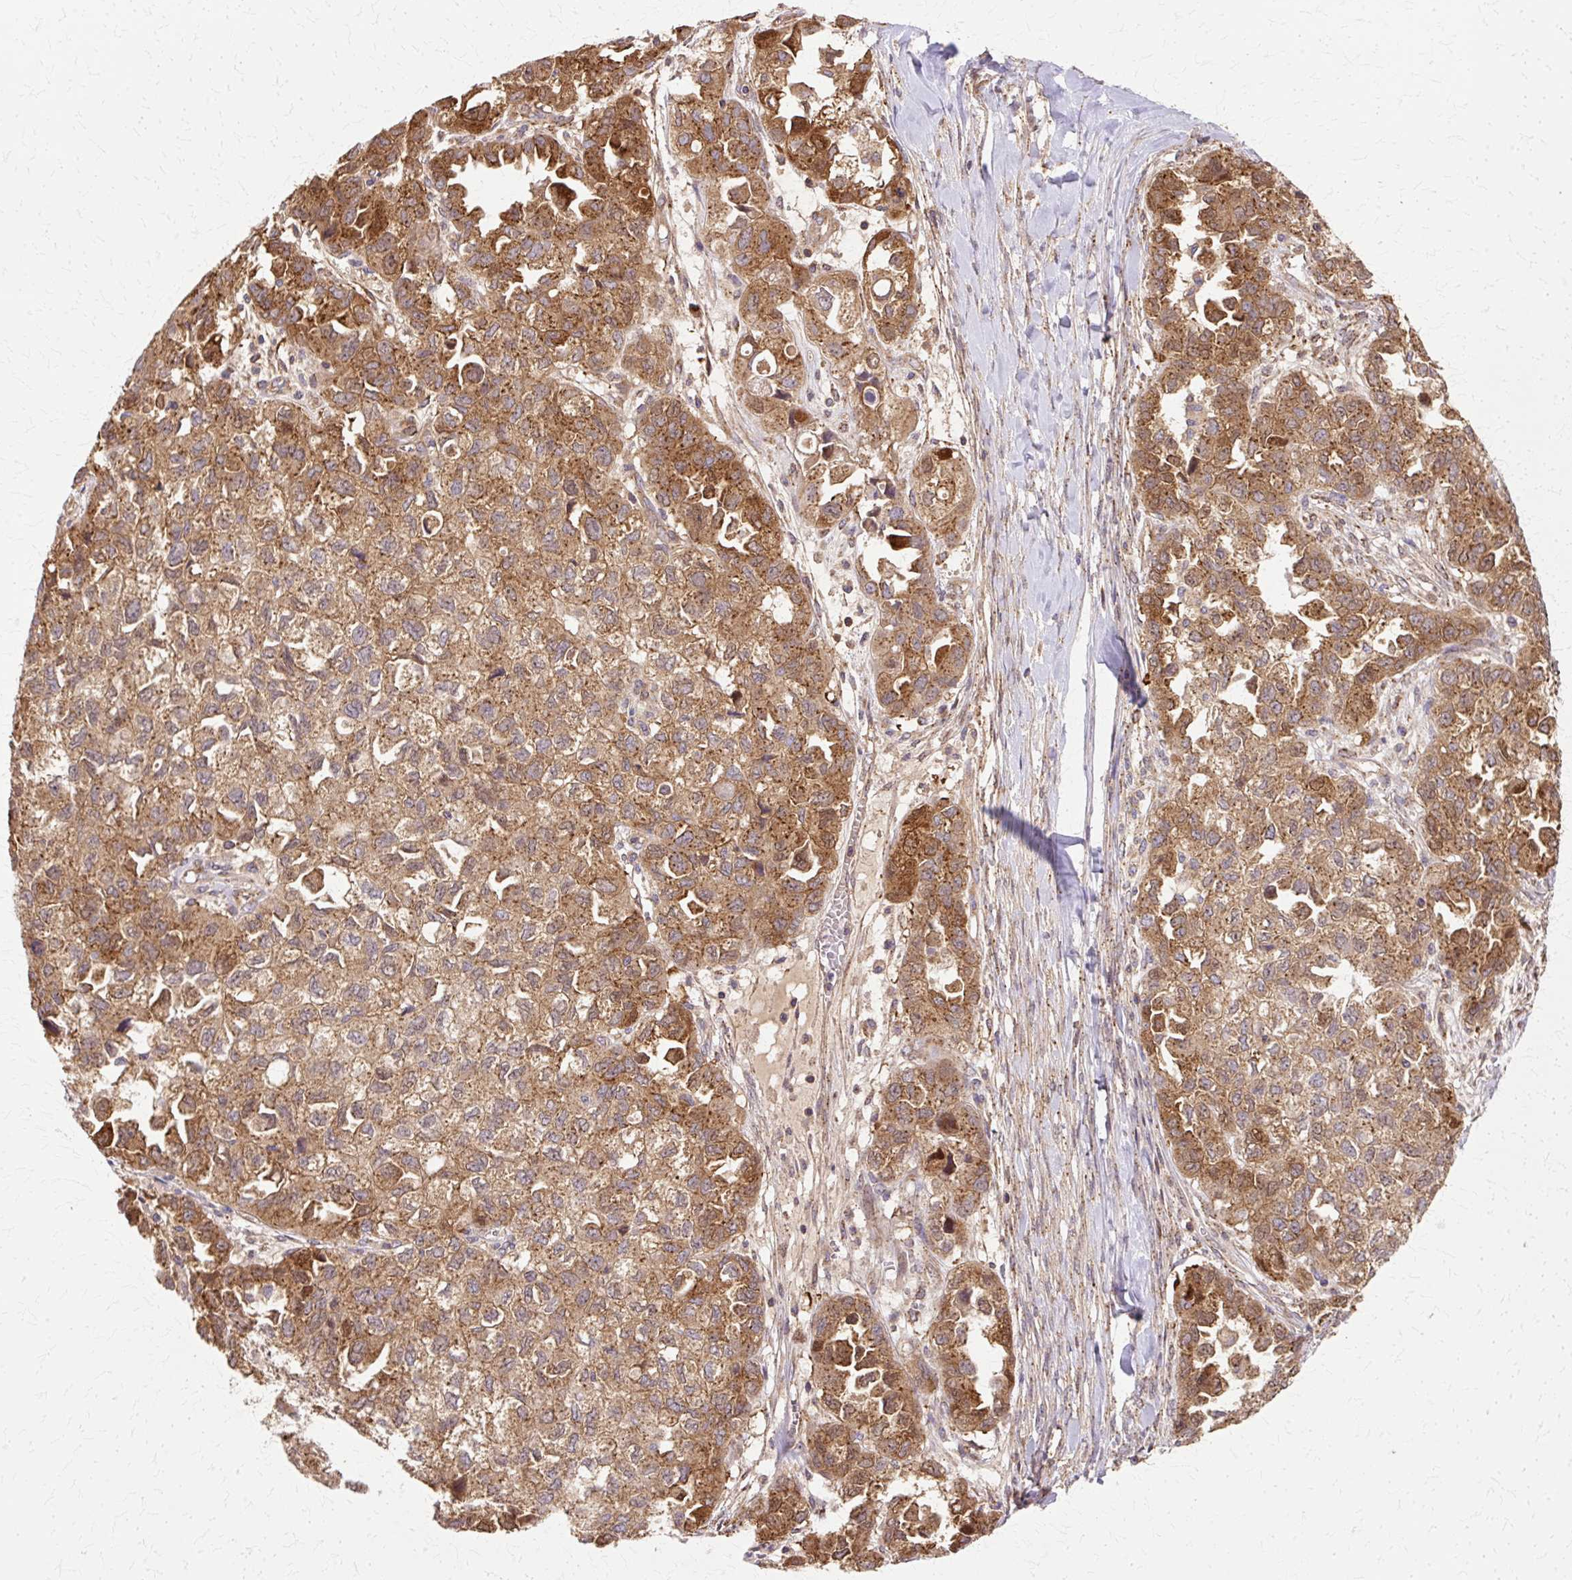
{"staining": {"intensity": "strong", "quantity": ">75%", "location": "cytoplasmic/membranous"}, "tissue": "ovarian cancer", "cell_type": "Tumor cells", "image_type": "cancer", "snomed": [{"axis": "morphology", "description": "Cystadenocarcinoma, serous, NOS"}, {"axis": "topography", "description": "Ovary"}], "caption": "A brown stain highlights strong cytoplasmic/membranous staining of a protein in serous cystadenocarcinoma (ovarian) tumor cells. The staining was performed using DAB (3,3'-diaminobenzidine), with brown indicating positive protein expression. Nuclei are stained blue with hematoxylin.", "gene": "COPB1", "patient": {"sex": "female", "age": 84}}